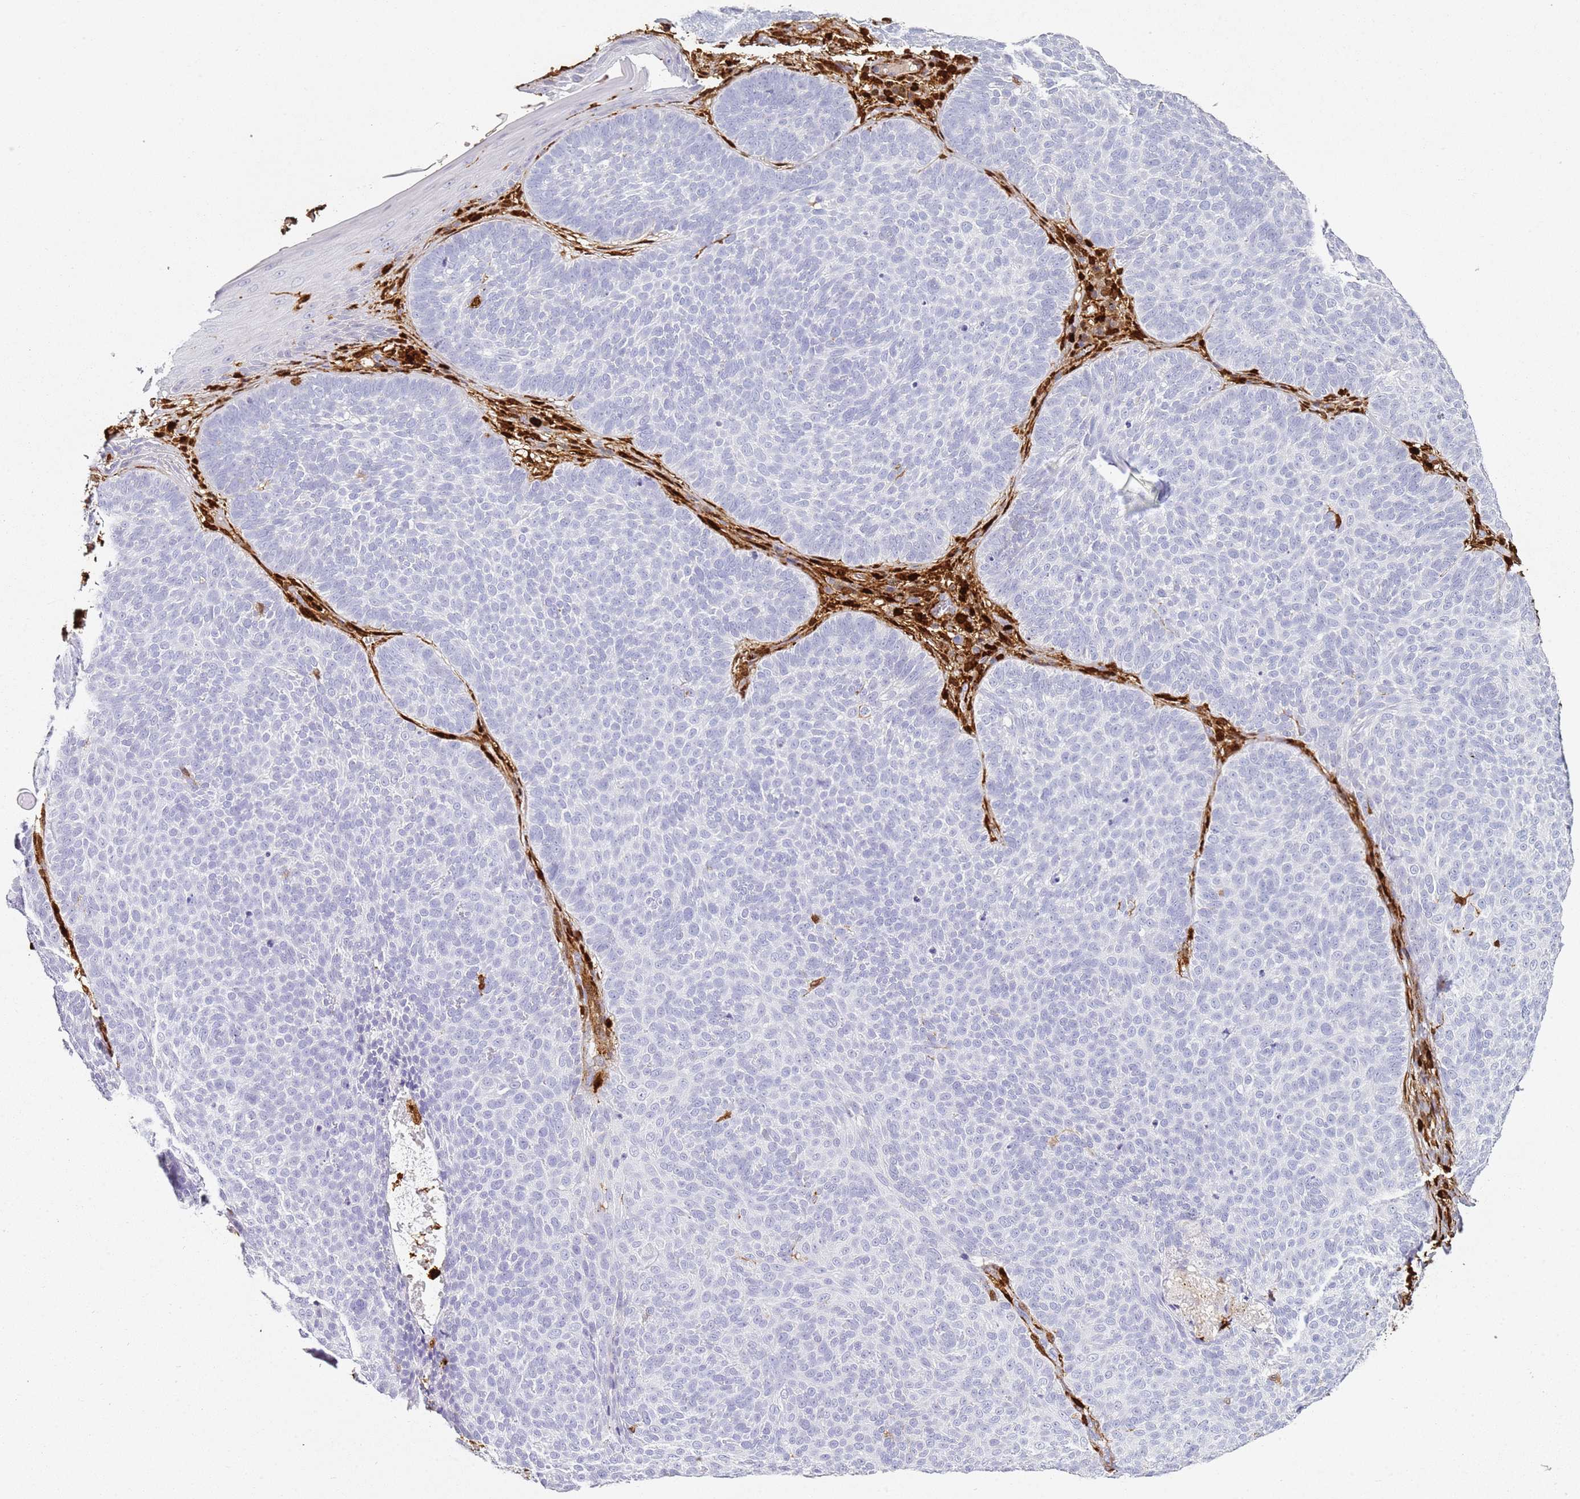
{"staining": {"intensity": "negative", "quantity": "none", "location": "none"}, "tissue": "skin cancer", "cell_type": "Tumor cells", "image_type": "cancer", "snomed": [{"axis": "morphology", "description": "Basal cell carcinoma"}, {"axis": "topography", "description": "Skin"}], "caption": "Tumor cells are negative for brown protein staining in skin cancer (basal cell carcinoma).", "gene": "S100A4", "patient": {"sex": "male", "age": 85}}